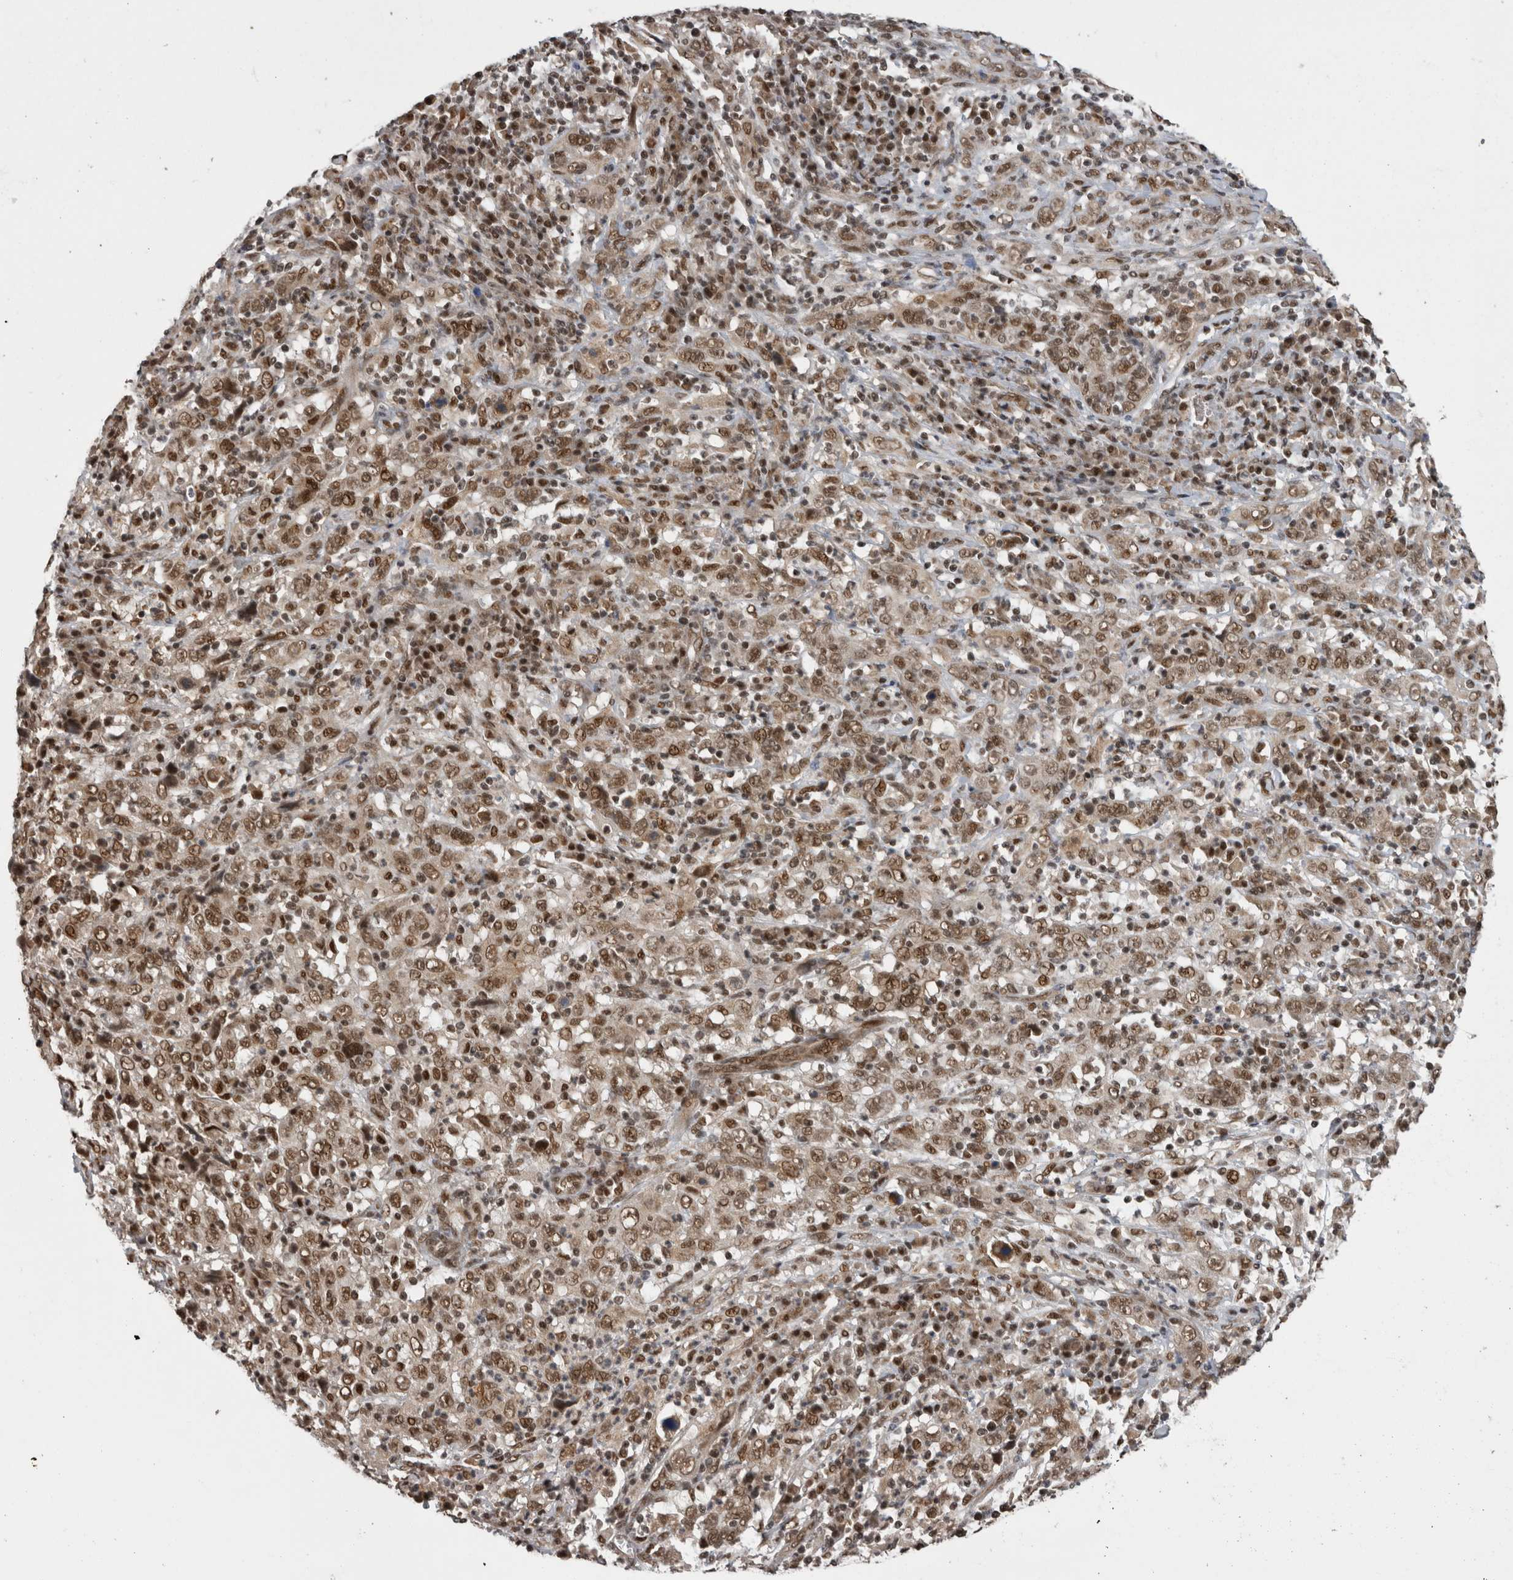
{"staining": {"intensity": "moderate", "quantity": ">75%", "location": "nuclear"}, "tissue": "cervical cancer", "cell_type": "Tumor cells", "image_type": "cancer", "snomed": [{"axis": "morphology", "description": "Squamous cell carcinoma, NOS"}, {"axis": "topography", "description": "Cervix"}], "caption": "About >75% of tumor cells in human cervical cancer show moderate nuclear protein expression as visualized by brown immunohistochemical staining.", "gene": "CPSF2", "patient": {"sex": "female", "age": 46}}